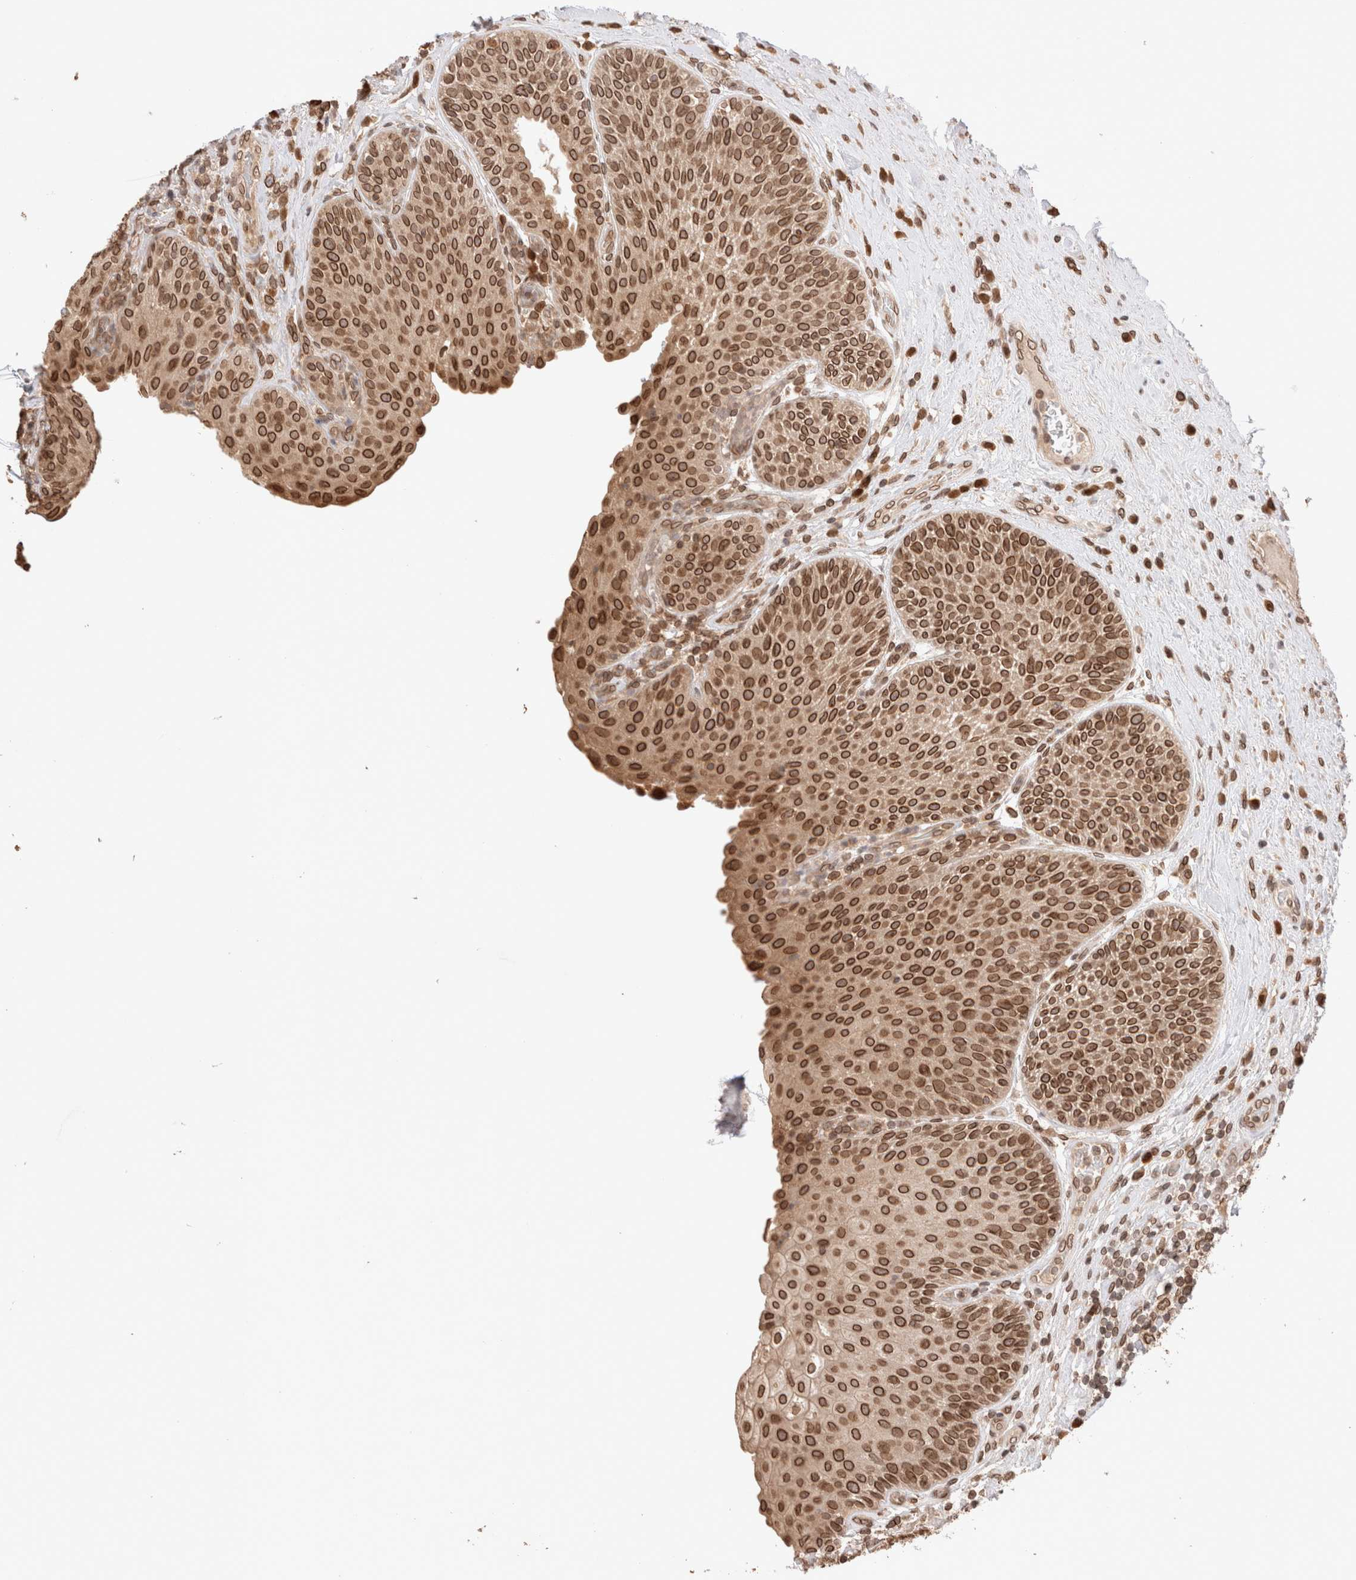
{"staining": {"intensity": "strong", "quantity": ">75%", "location": "cytoplasmic/membranous,nuclear"}, "tissue": "urinary bladder", "cell_type": "Urothelial cells", "image_type": "normal", "snomed": [{"axis": "morphology", "description": "Normal tissue, NOS"}, {"axis": "topography", "description": "Urinary bladder"}], "caption": "Immunohistochemical staining of normal urinary bladder demonstrates >75% levels of strong cytoplasmic/membranous,nuclear protein expression in approximately >75% of urothelial cells.", "gene": "TPR", "patient": {"sex": "female", "age": 62}}